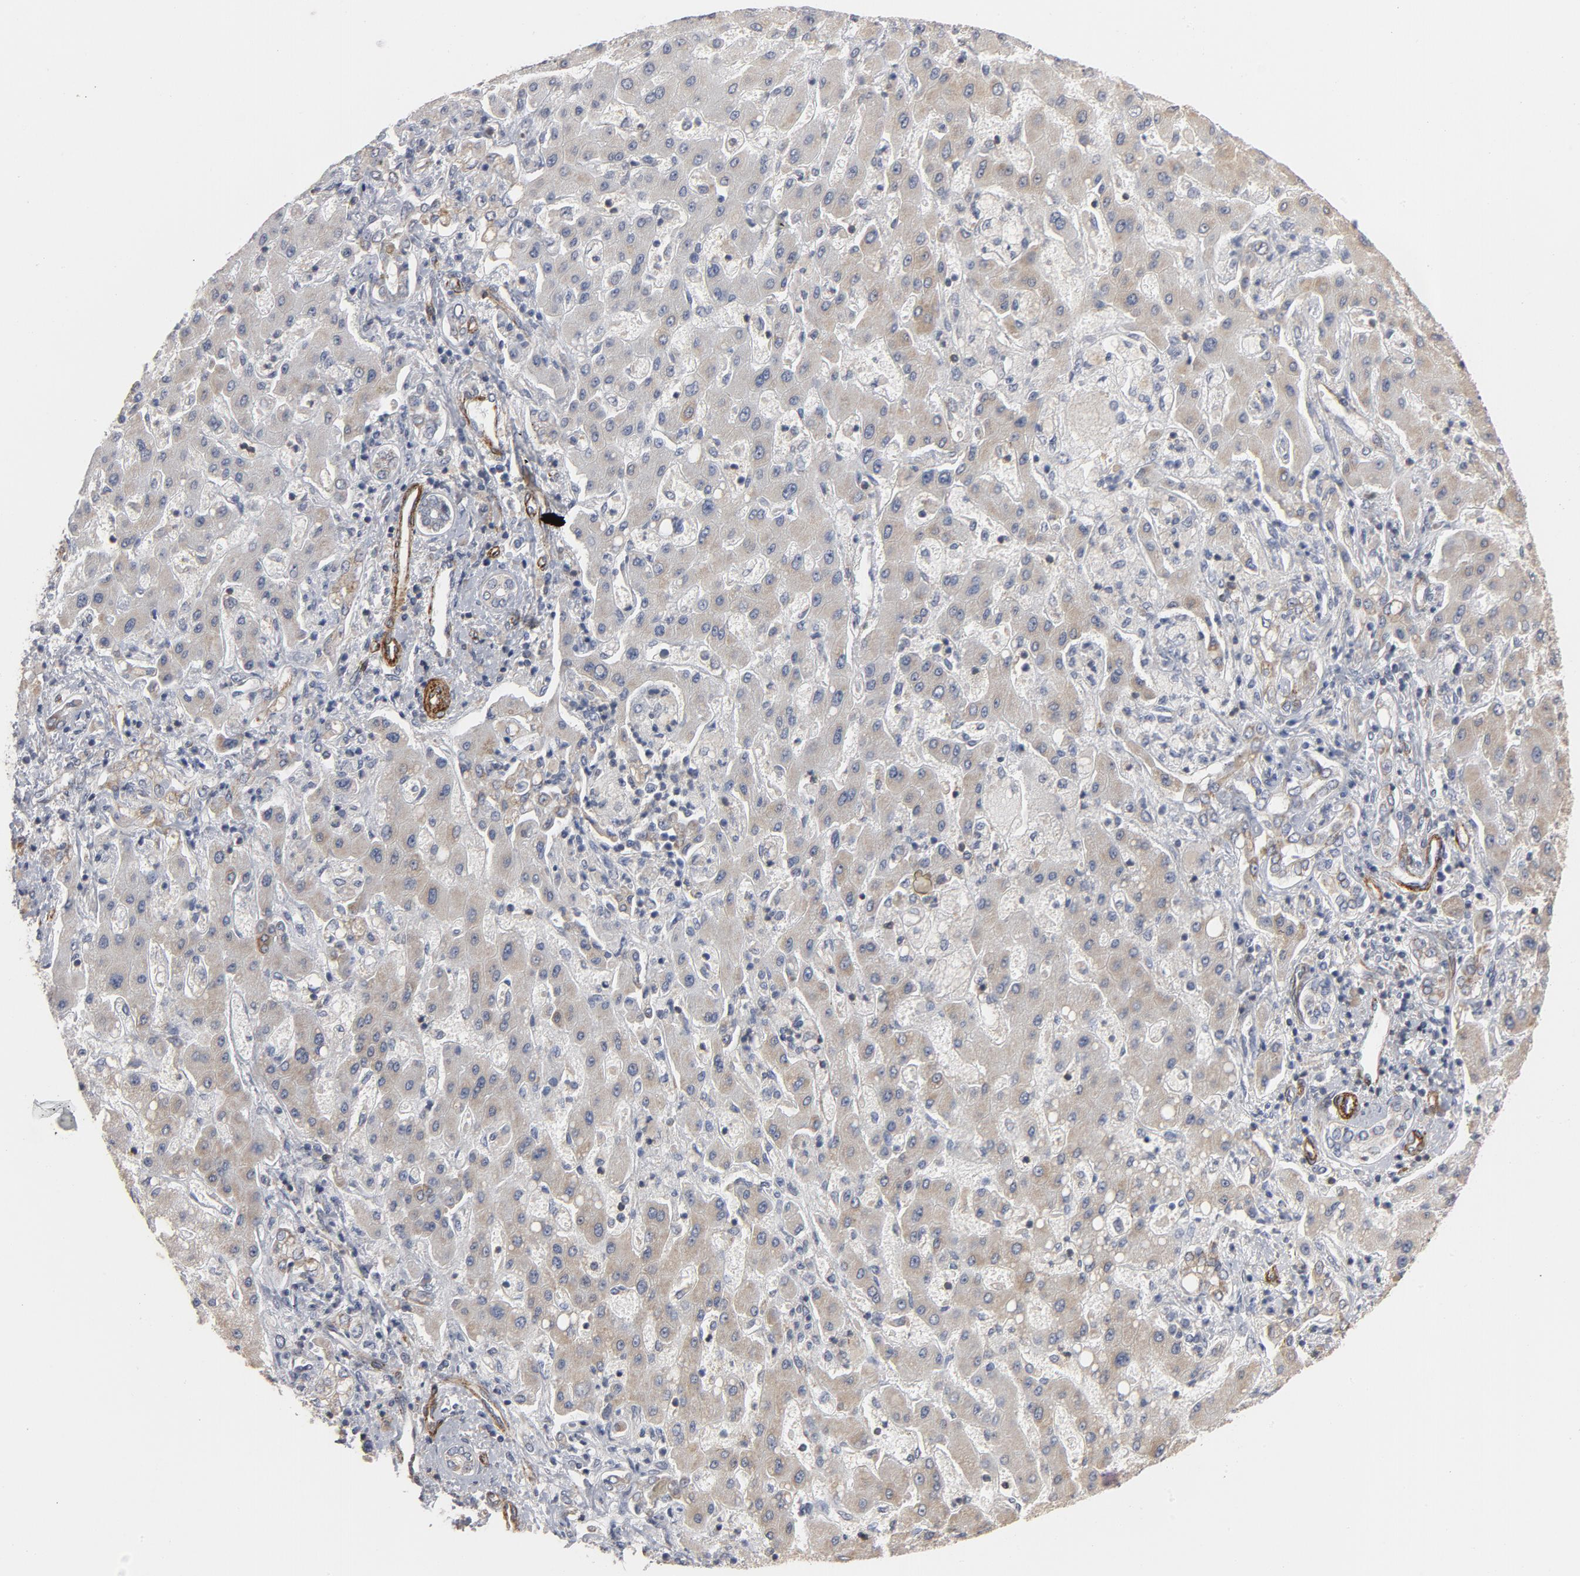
{"staining": {"intensity": "negative", "quantity": "none", "location": "none"}, "tissue": "liver cancer", "cell_type": "Tumor cells", "image_type": "cancer", "snomed": [{"axis": "morphology", "description": "Cholangiocarcinoma"}, {"axis": "topography", "description": "Liver"}], "caption": "IHC micrograph of human liver cancer (cholangiocarcinoma) stained for a protein (brown), which reveals no expression in tumor cells. Nuclei are stained in blue.", "gene": "GNG2", "patient": {"sex": "male", "age": 50}}